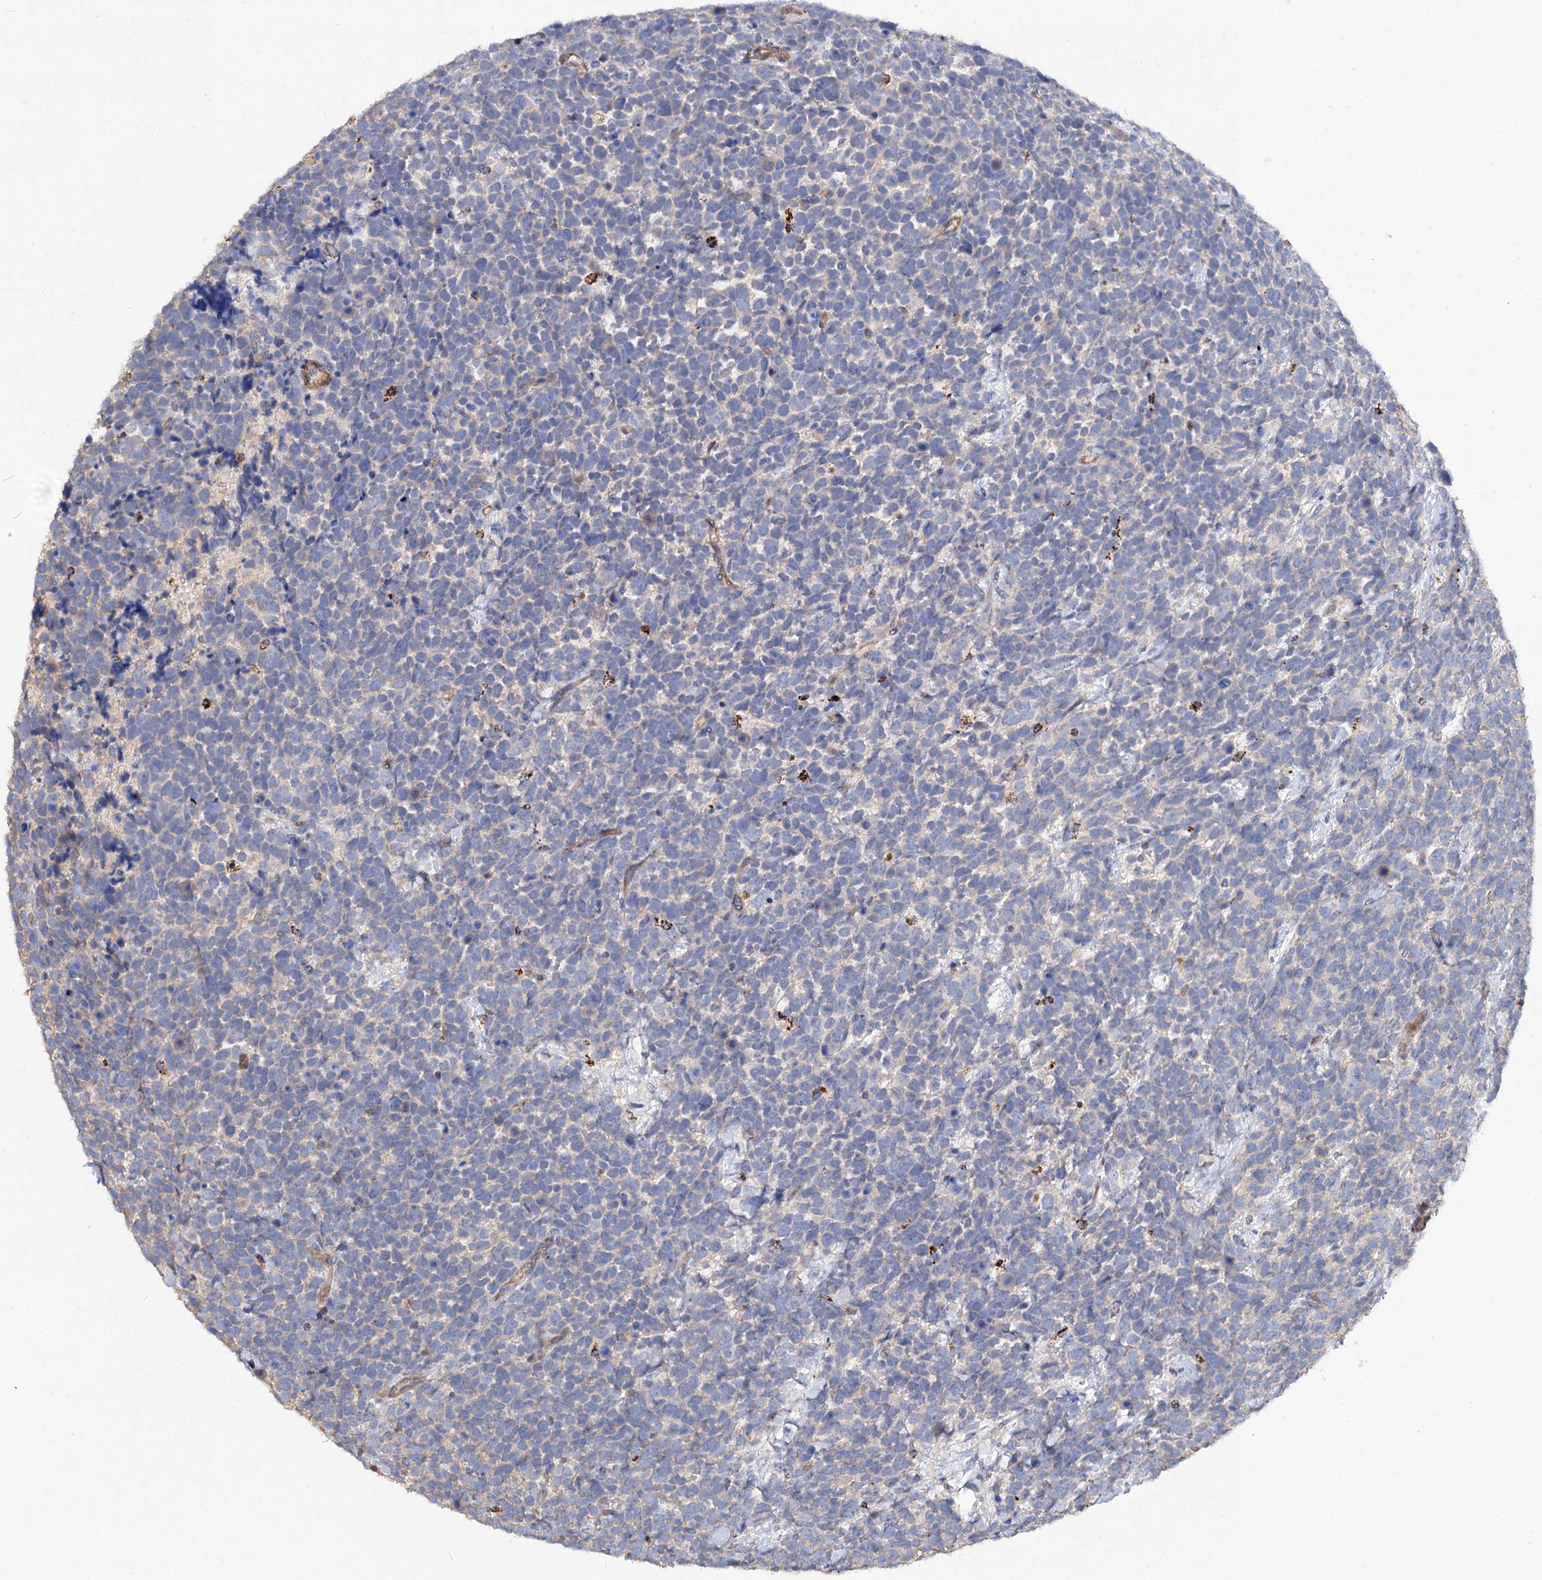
{"staining": {"intensity": "negative", "quantity": "none", "location": "none"}, "tissue": "urothelial cancer", "cell_type": "Tumor cells", "image_type": "cancer", "snomed": [{"axis": "morphology", "description": "Urothelial carcinoma, High grade"}, {"axis": "topography", "description": "Urinary bladder"}], "caption": "IHC image of neoplastic tissue: urothelial cancer stained with DAB exhibits no significant protein positivity in tumor cells.", "gene": "NUDCD2", "patient": {"sex": "female", "age": 82}}